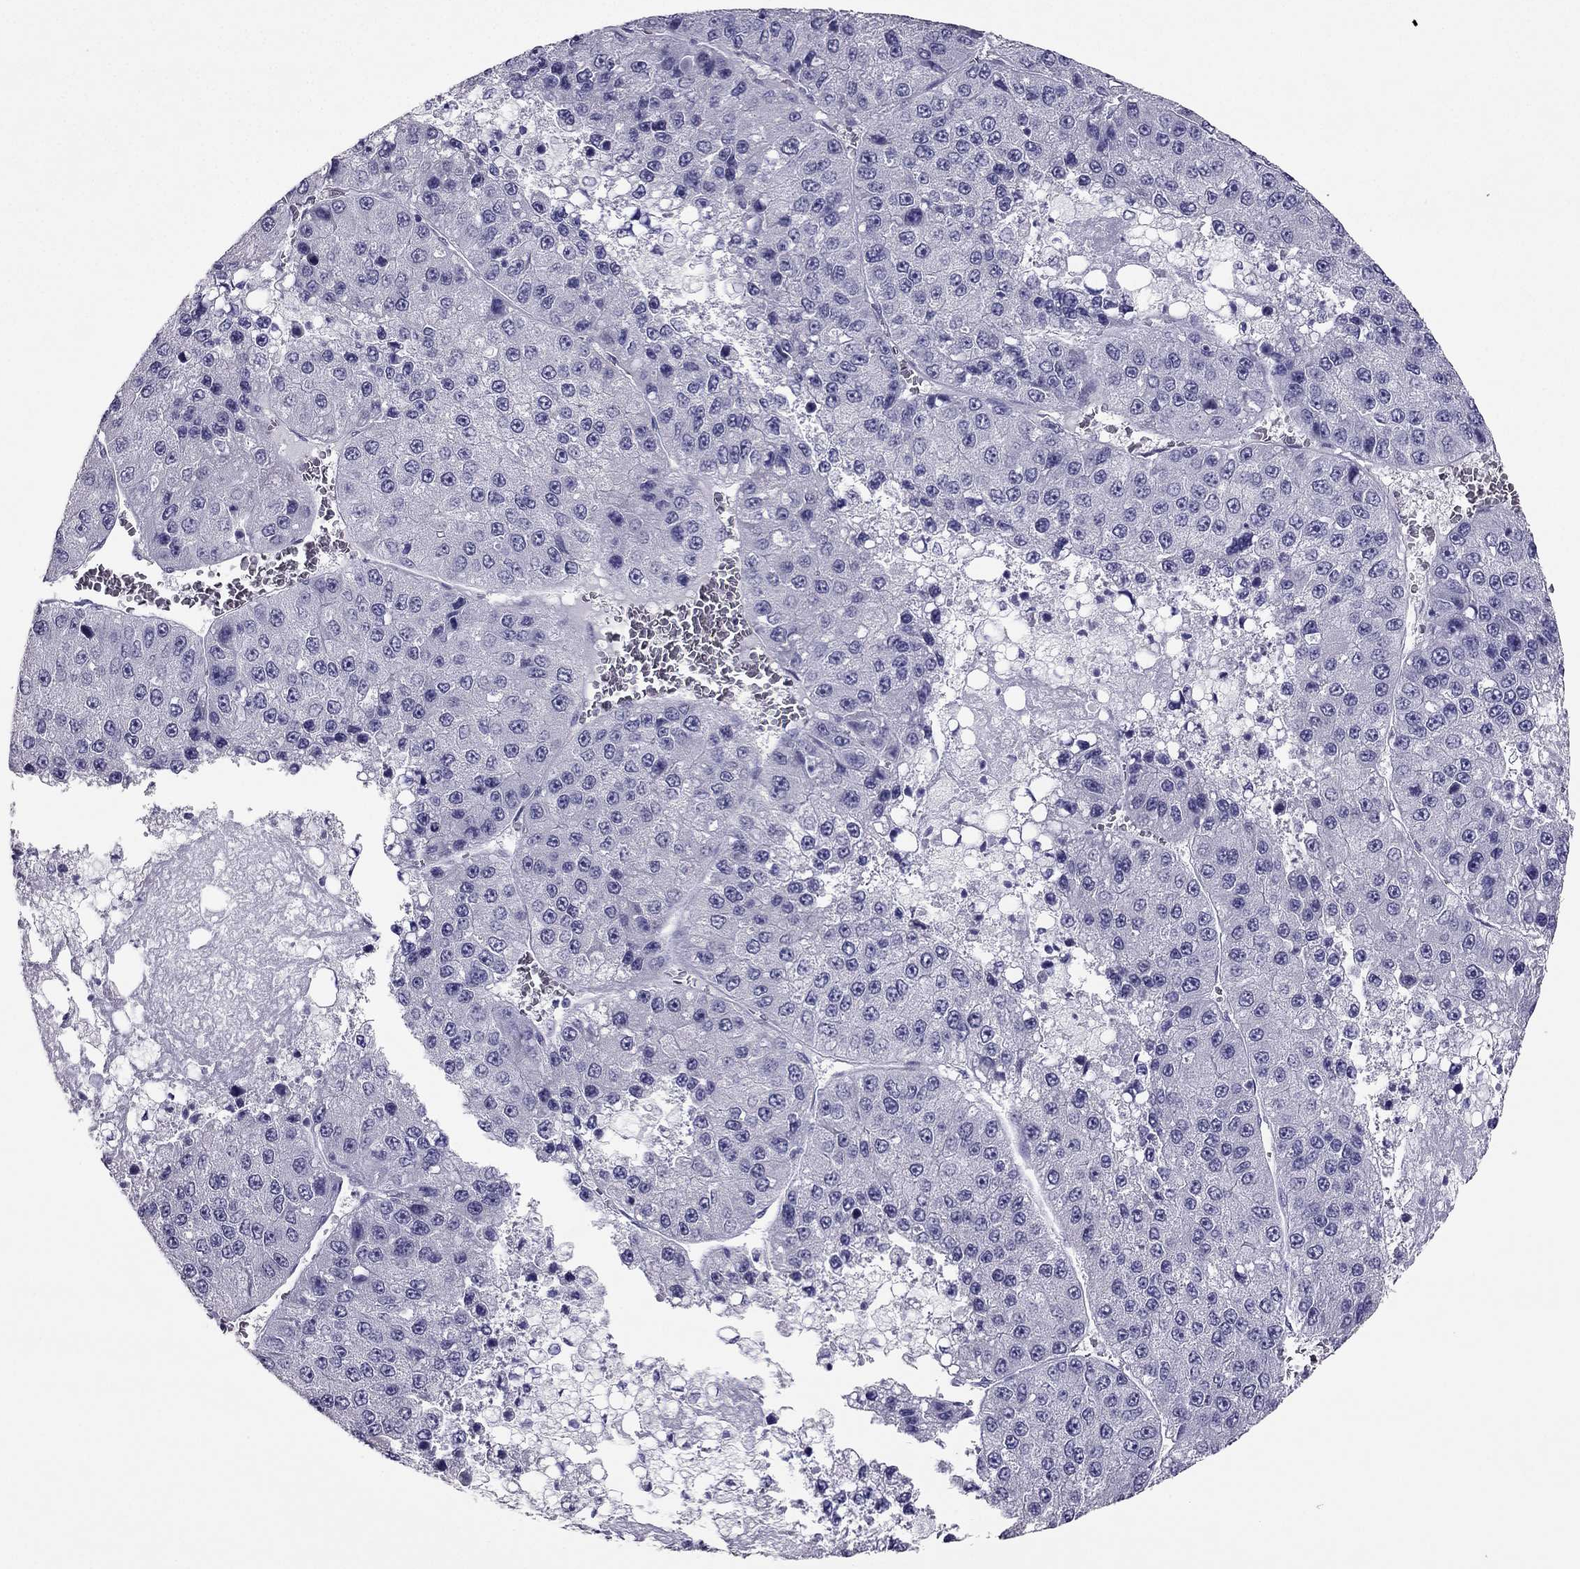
{"staining": {"intensity": "negative", "quantity": "none", "location": "none"}, "tissue": "liver cancer", "cell_type": "Tumor cells", "image_type": "cancer", "snomed": [{"axis": "morphology", "description": "Carcinoma, Hepatocellular, NOS"}, {"axis": "topography", "description": "Liver"}], "caption": "High magnification brightfield microscopy of liver cancer stained with DAB (3,3'-diaminobenzidine) (brown) and counterstained with hematoxylin (blue): tumor cells show no significant expression.", "gene": "RHO", "patient": {"sex": "female", "age": 73}}